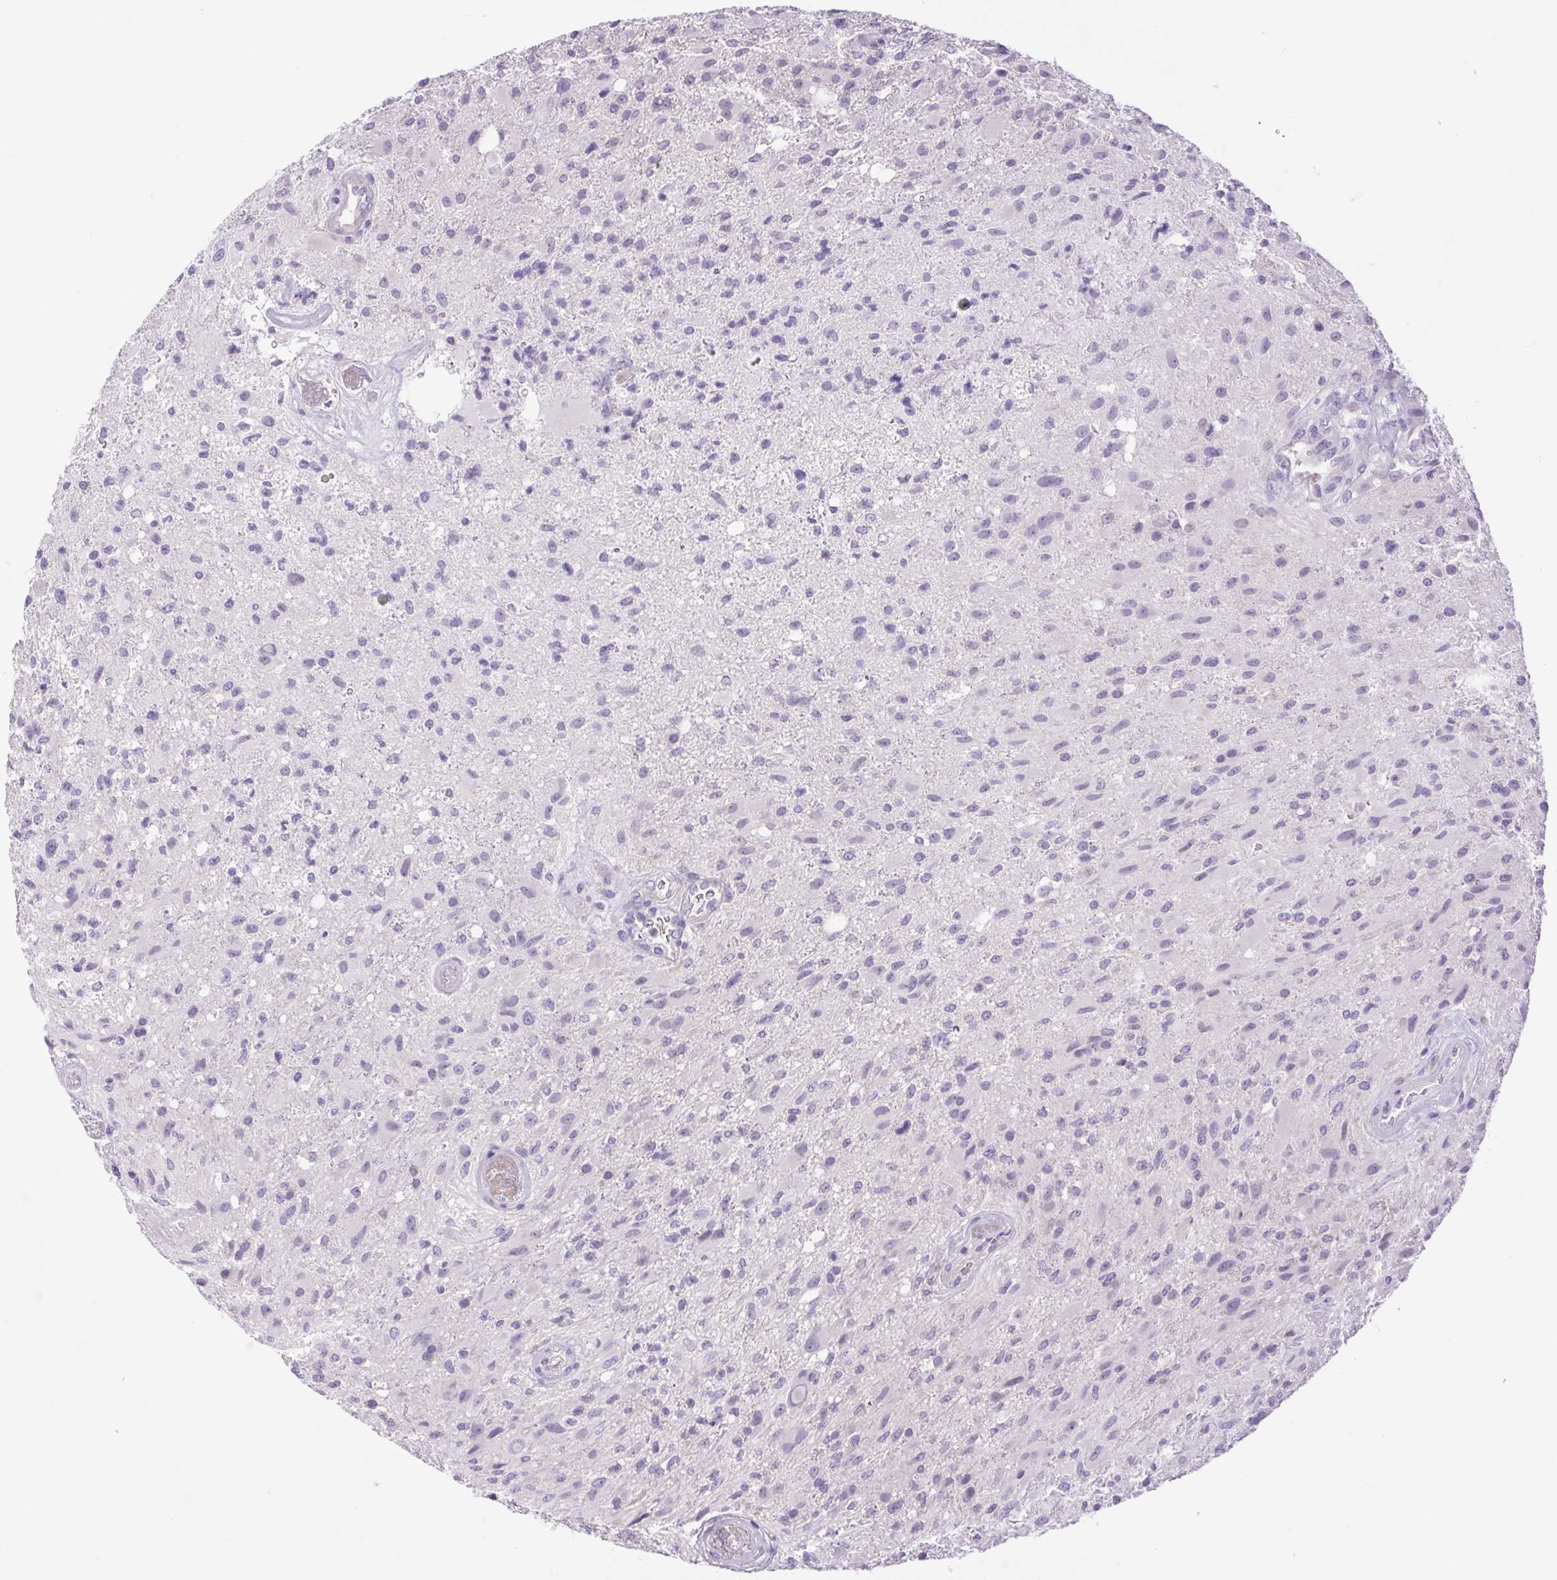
{"staining": {"intensity": "negative", "quantity": "none", "location": "none"}, "tissue": "glioma", "cell_type": "Tumor cells", "image_type": "cancer", "snomed": [{"axis": "morphology", "description": "Glioma, malignant, High grade"}, {"axis": "topography", "description": "Brain"}], "caption": "IHC photomicrograph of neoplastic tissue: malignant high-grade glioma stained with DAB (3,3'-diaminobenzidine) displays no significant protein staining in tumor cells.", "gene": "FAM177B", "patient": {"sex": "male", "age": 53}}